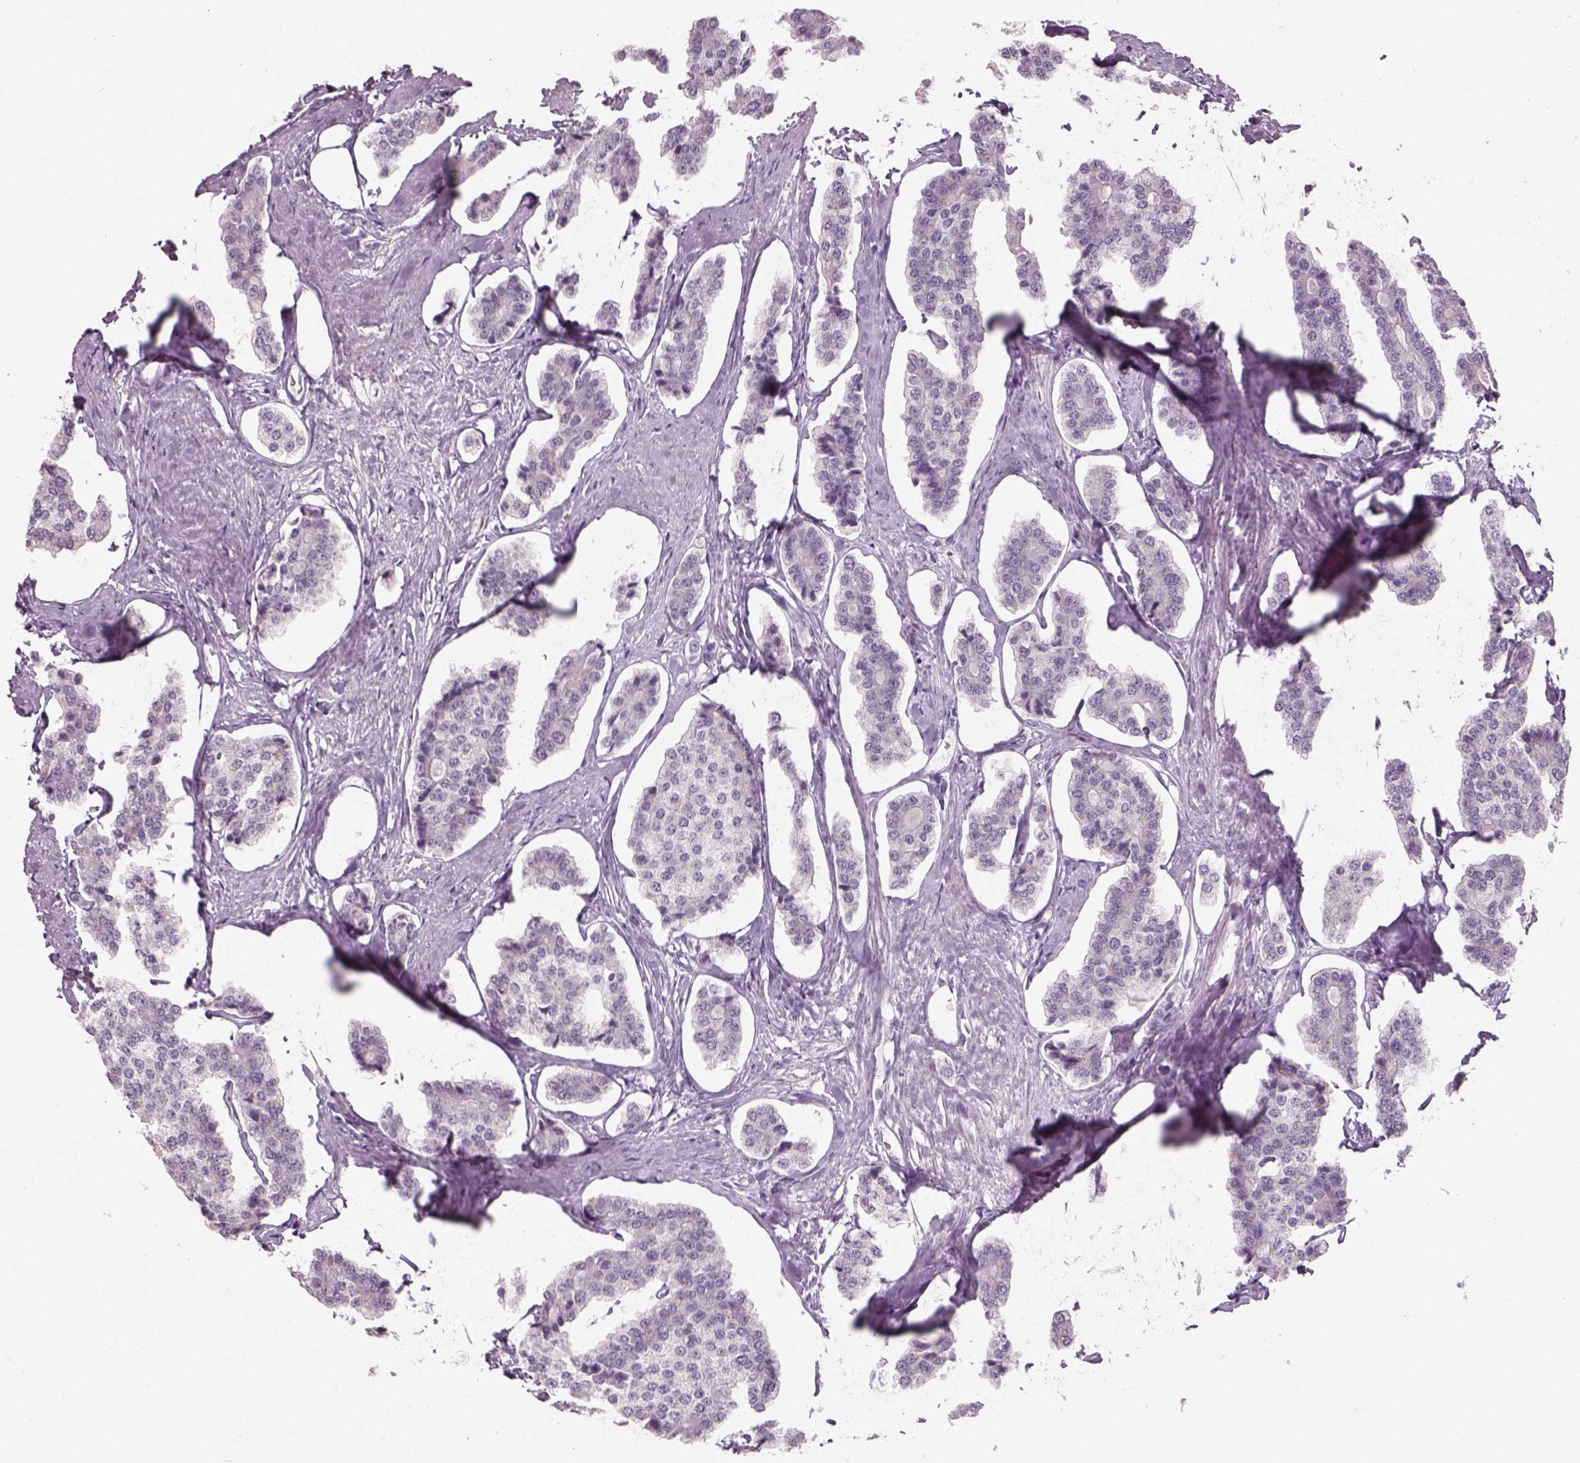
{"staining": {"intensity": "negative", "quantity": "none", "location": "none"}, "tissue": "carcinoid", "cell_type": "Tumor cells", "image_type": "cancer", "snomed": [{"axis": "morphology", "description": "Carcinoid, malignant, NOS"}, {"axis": "topography", "description": "Small intestine"}], "caption": "Immunohistochemical staining of human carcinoid demonstrates no significant positivity in tumor cells. Nuclei are stained in blue.", "gene": "SLC6A2", "patient": {"sex": "female", "age": 65}}